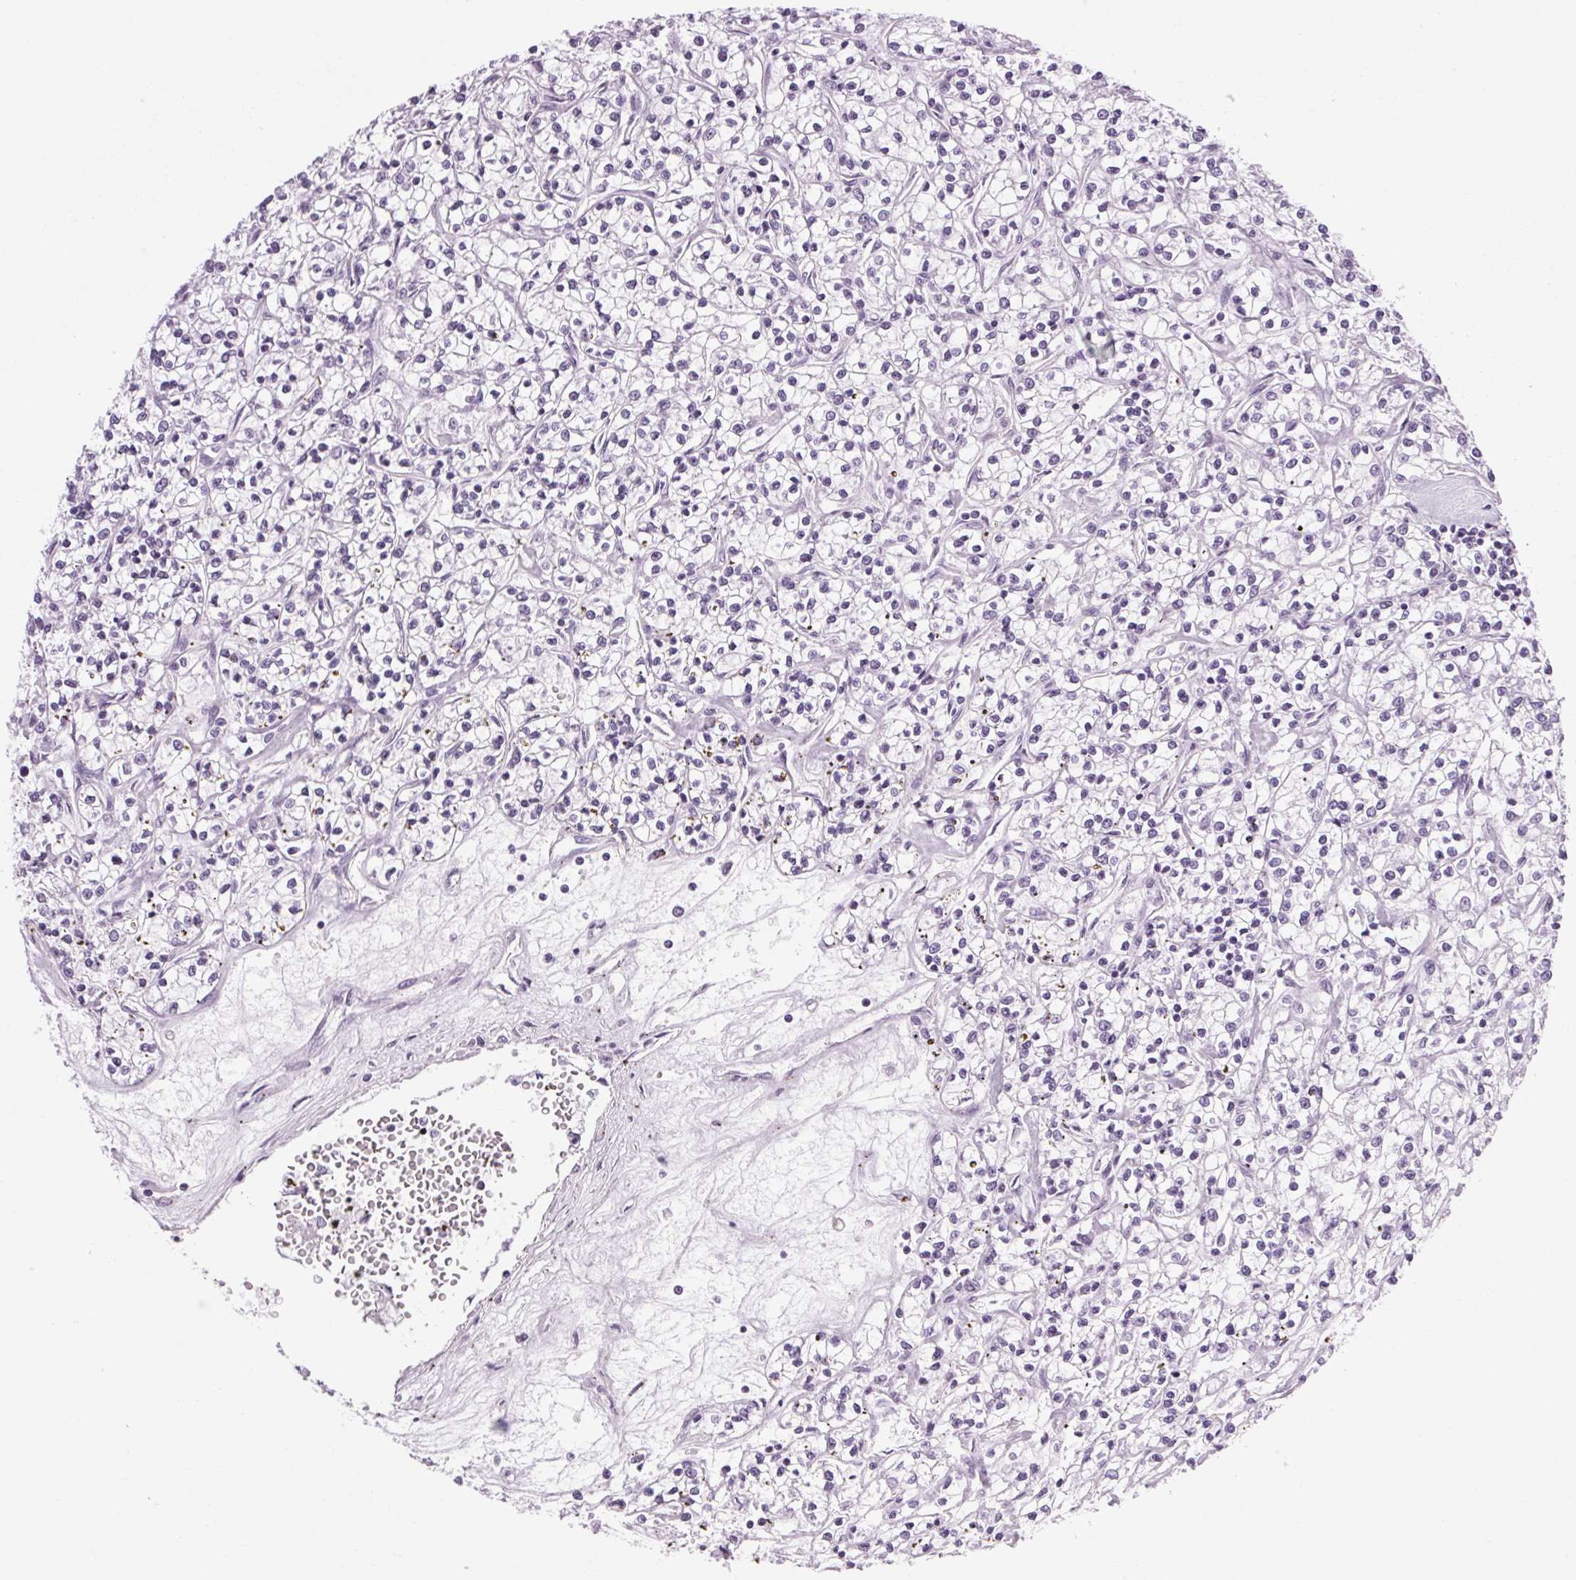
{"staining": {"intensity": "negative", "quantity": "none", "location": "none"}, "tissue": "renal cancer", "cell_type": "Tumor cells", "image_type": "cancer", "snomed": [{"axis": "morphology", "description": "Adenocarcinoma, NOS"}, {"axis": "topography", "description": "Kidney"}], "caption": "There is no significant positivity in tumor cells of renal adenocarcinoma.", "gene": "POMC", "patient": {"sex": "female", "age": 59}}